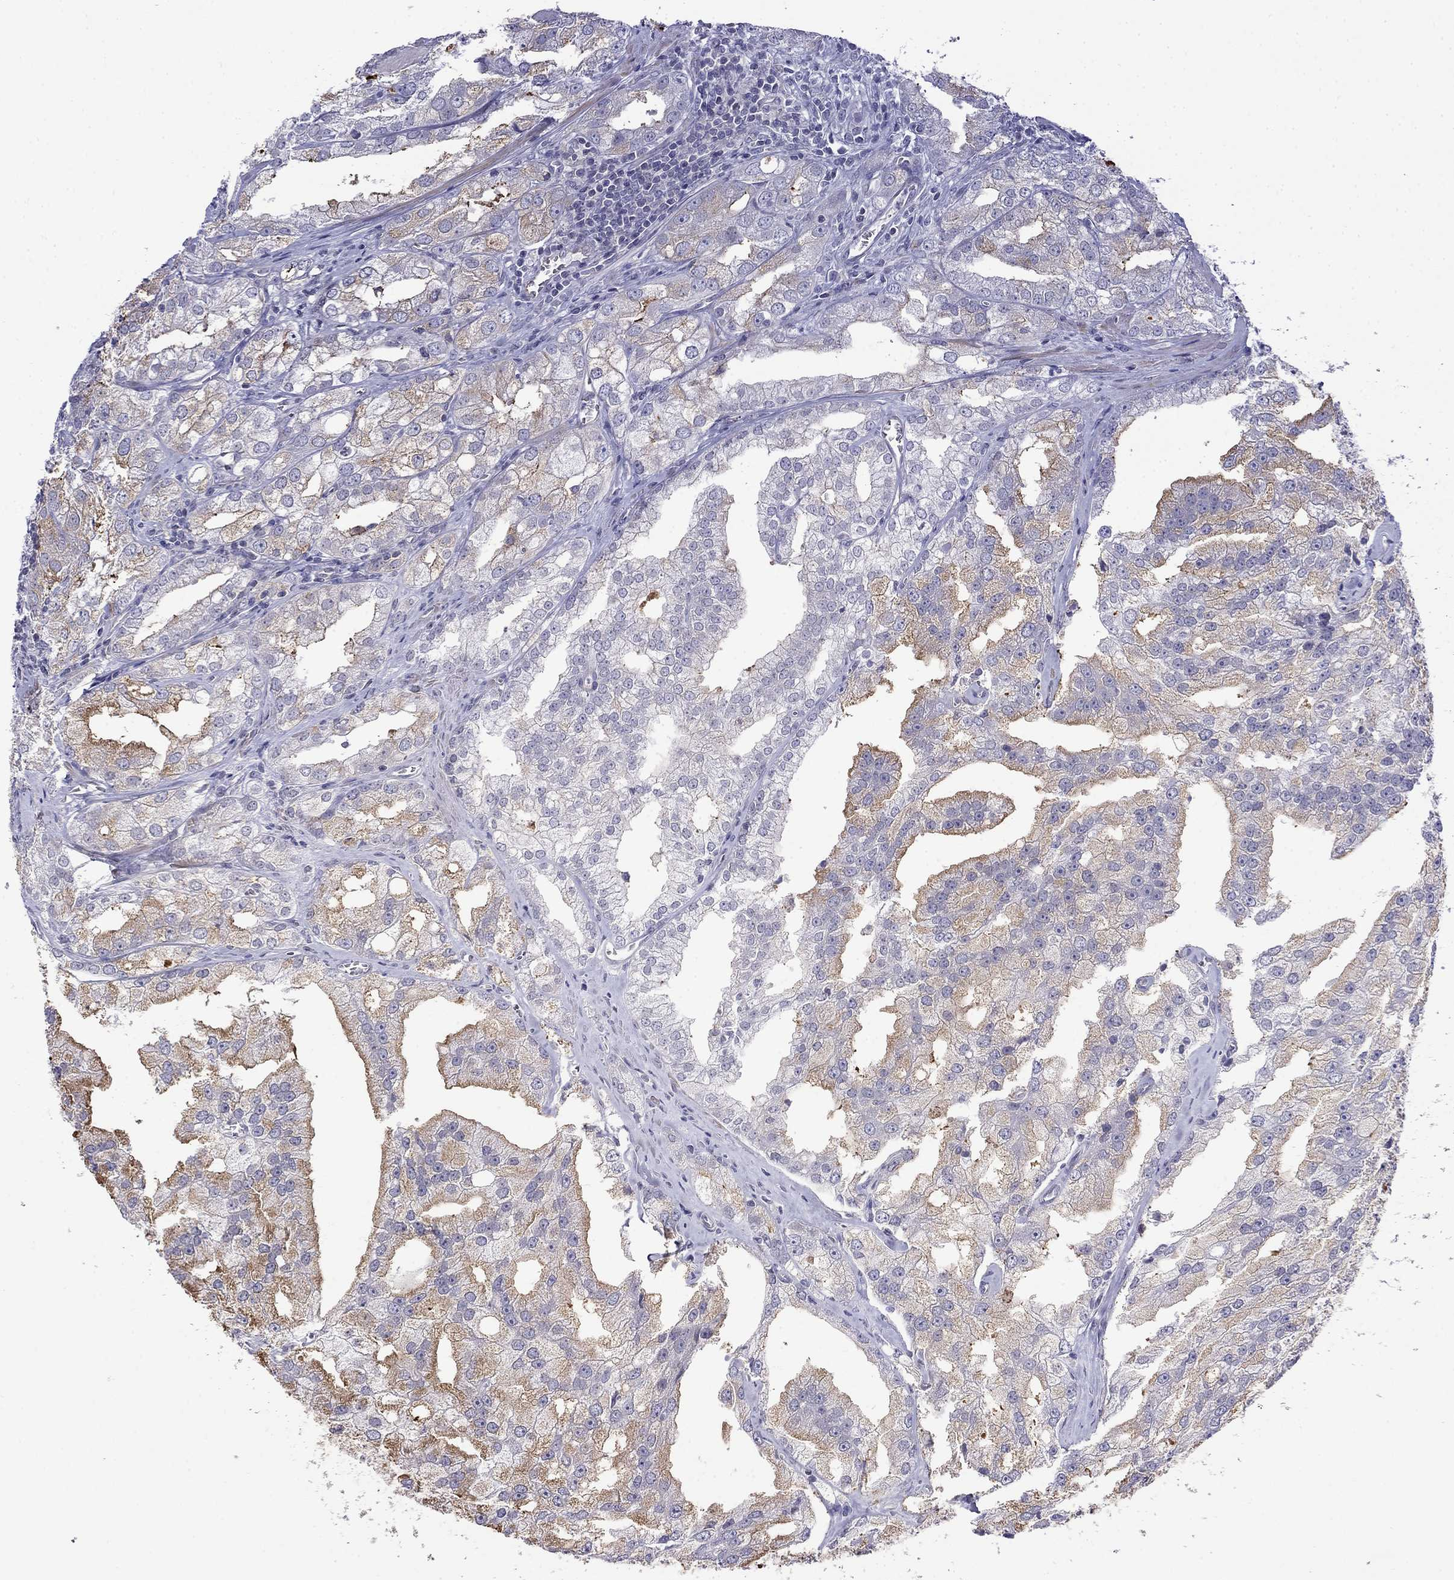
{"staining": {"intensity": "weak", "quantity": "25%-75%", "location": "cytoplasmic/membranous"}, "tissue": "prostate cancer", "cell_type": "Tumor cells", "image_type": "cancer", "snomed": [{"axis": "morphology", "description": "Adenocarcinoma, NOS"}, {"axis": "topography", "description": "Prostate"}], "caption": "High-power microscopy captured an immunohistochemistry (IHC) micrograph of prostate cancer, revealing weak cytoplasmic/membranous staining in approximately 25%-75% of tumor cells.", "gene": "PRR18", "patient": {"sex": "male", "age": 70}}